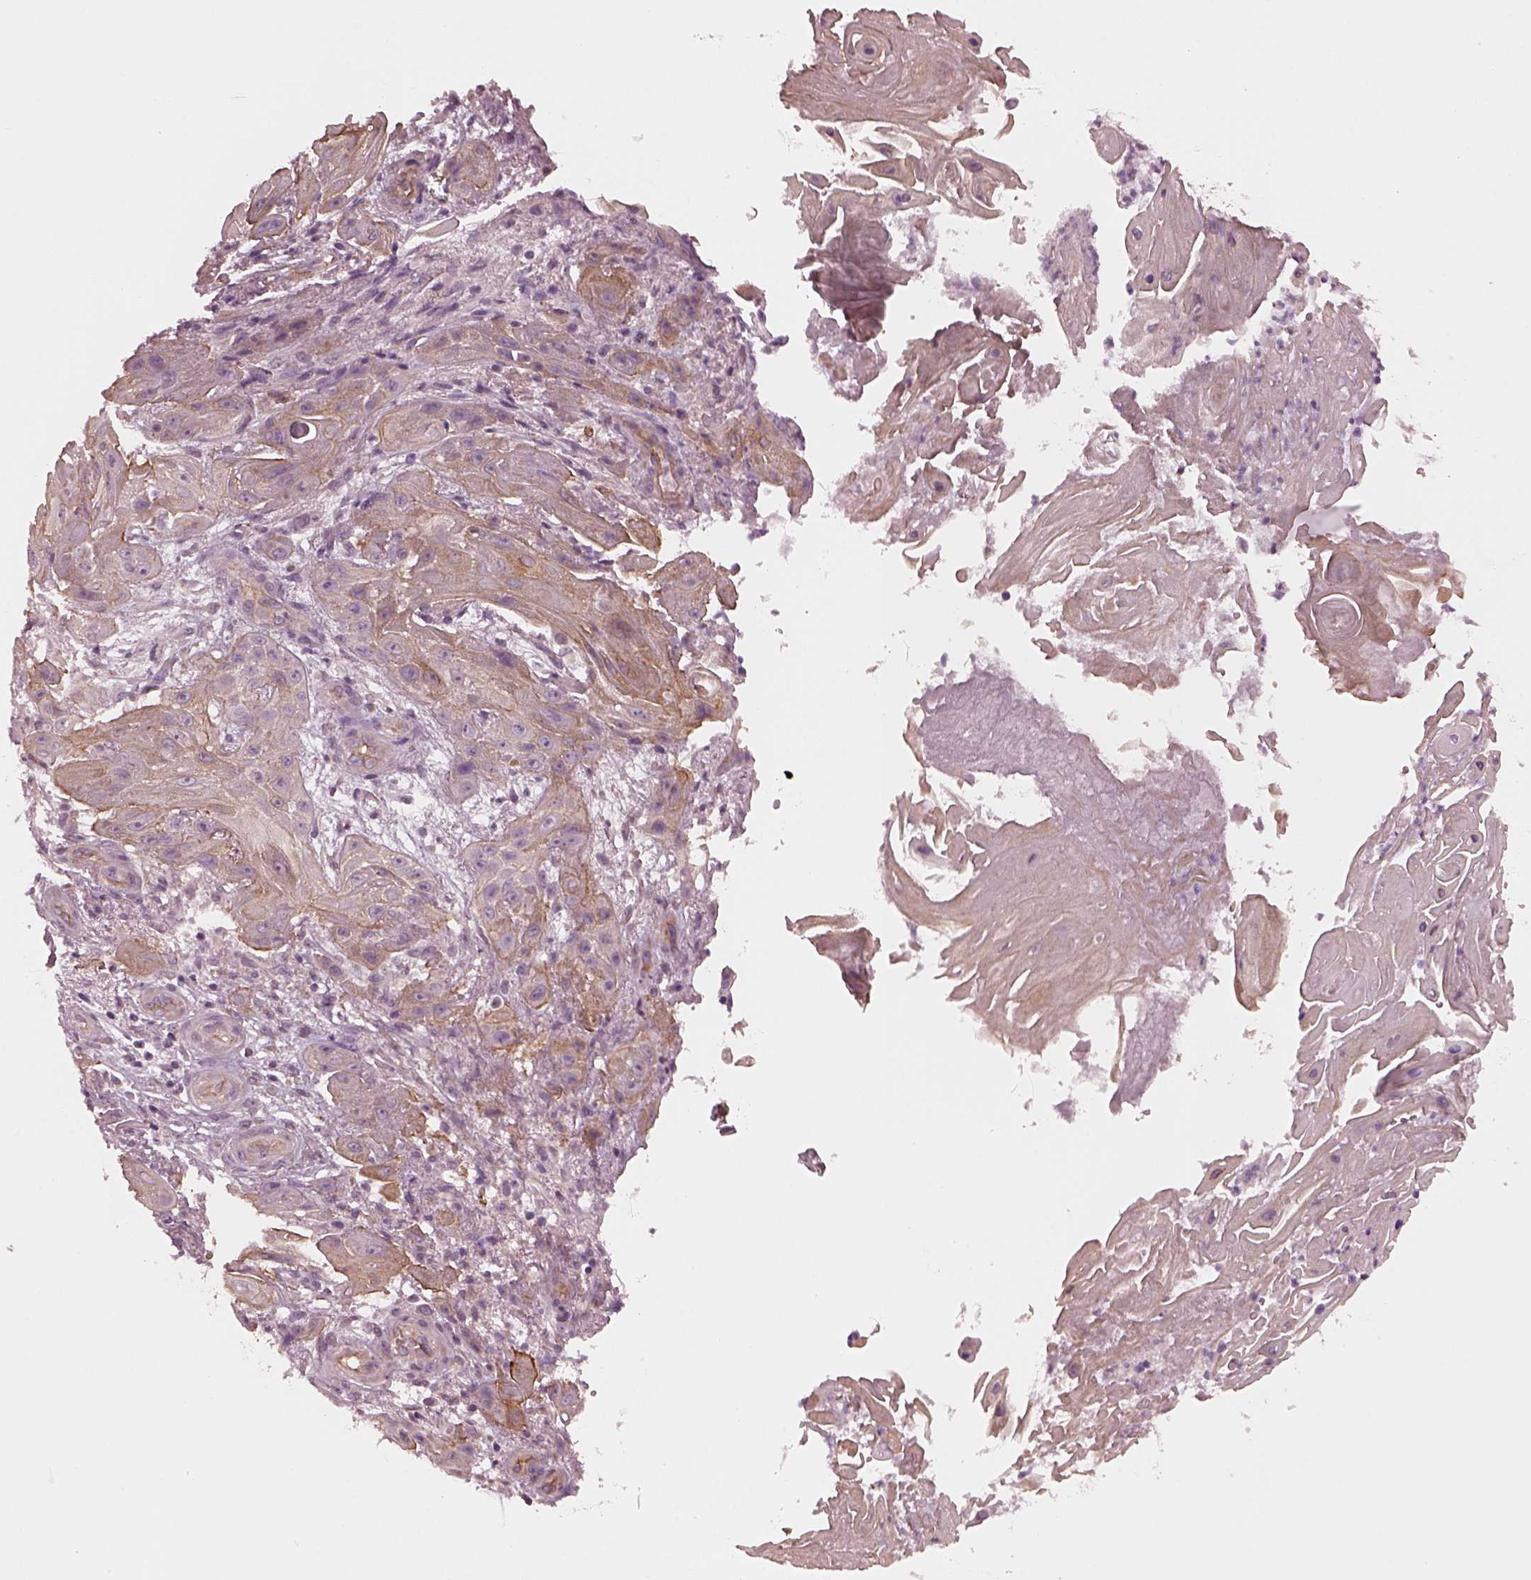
{"staining": {"intensity": "moderate", "quantity": ">75%", "location": "cytoplasmic/membranous"}, "tissue": "skin cancer", "cell_type": "Tumor cells", "image_type": "cancer", "snomed": [{"axis": "morphology", "description": "Squamous cell carcinoma, NOS"}, {"axis": "topography", "description": "Skin"}], "caption": "Skin squamous cell carcinoma stained for a protein (brown) demonstrates moderate cytoplasmic/membranous positive staining in approximately >75% of tumor cells.", "gene": "ODAD1", "patient": {"sex": "male", "age": 62}}